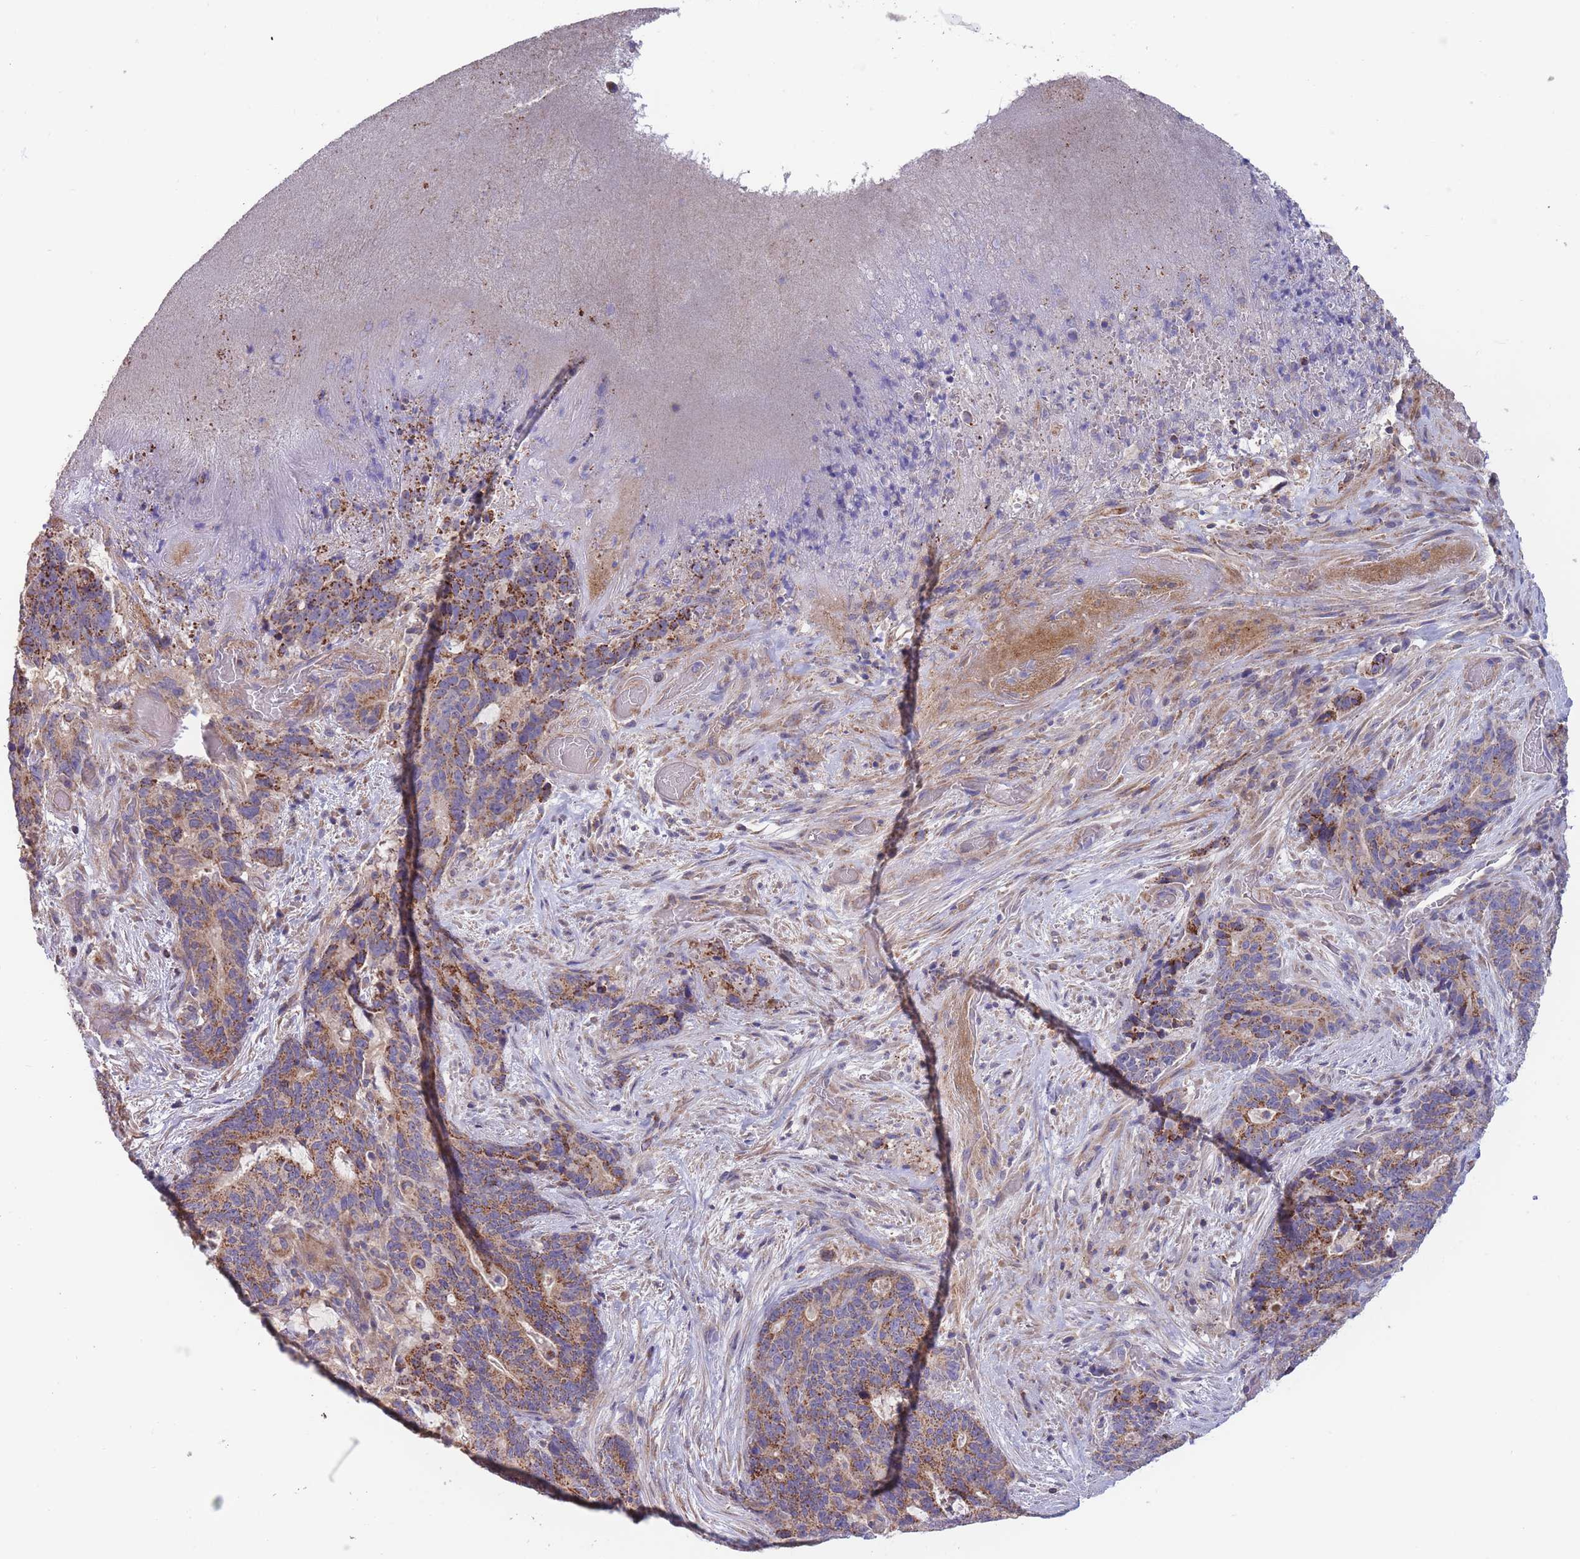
{"staining": {"intensity": "moderate", "quantity": "25%-75%", "location": "cytoplasmic/membranous"}, "tissue": "stomach cancer", "cell_type": "Tumor cells", "image_type": "cancer", "snomed": [{"axis": "morphology", "description": "Normal tissue, NOS"}, {"axis": "morphology", "description": "Adenocarcinoma, NOS"}, {"axis": "topography", "description": "Stomach"}], "caption": "Immunohistochemical staining of human adenocarcinoma (stomach) demonstrates medium levels of moderate cytoplasmic/membranous expression in approximately 25%-75% of tumor cells. The protein is stained brown, and the nuclei are stained in blue (DAB (3,3'-diaminobenzidine) IHC with brightfield microscopy, high magnification).", "gene": "SLC25A42", "patient": {"sex": "female", "age": 64}}